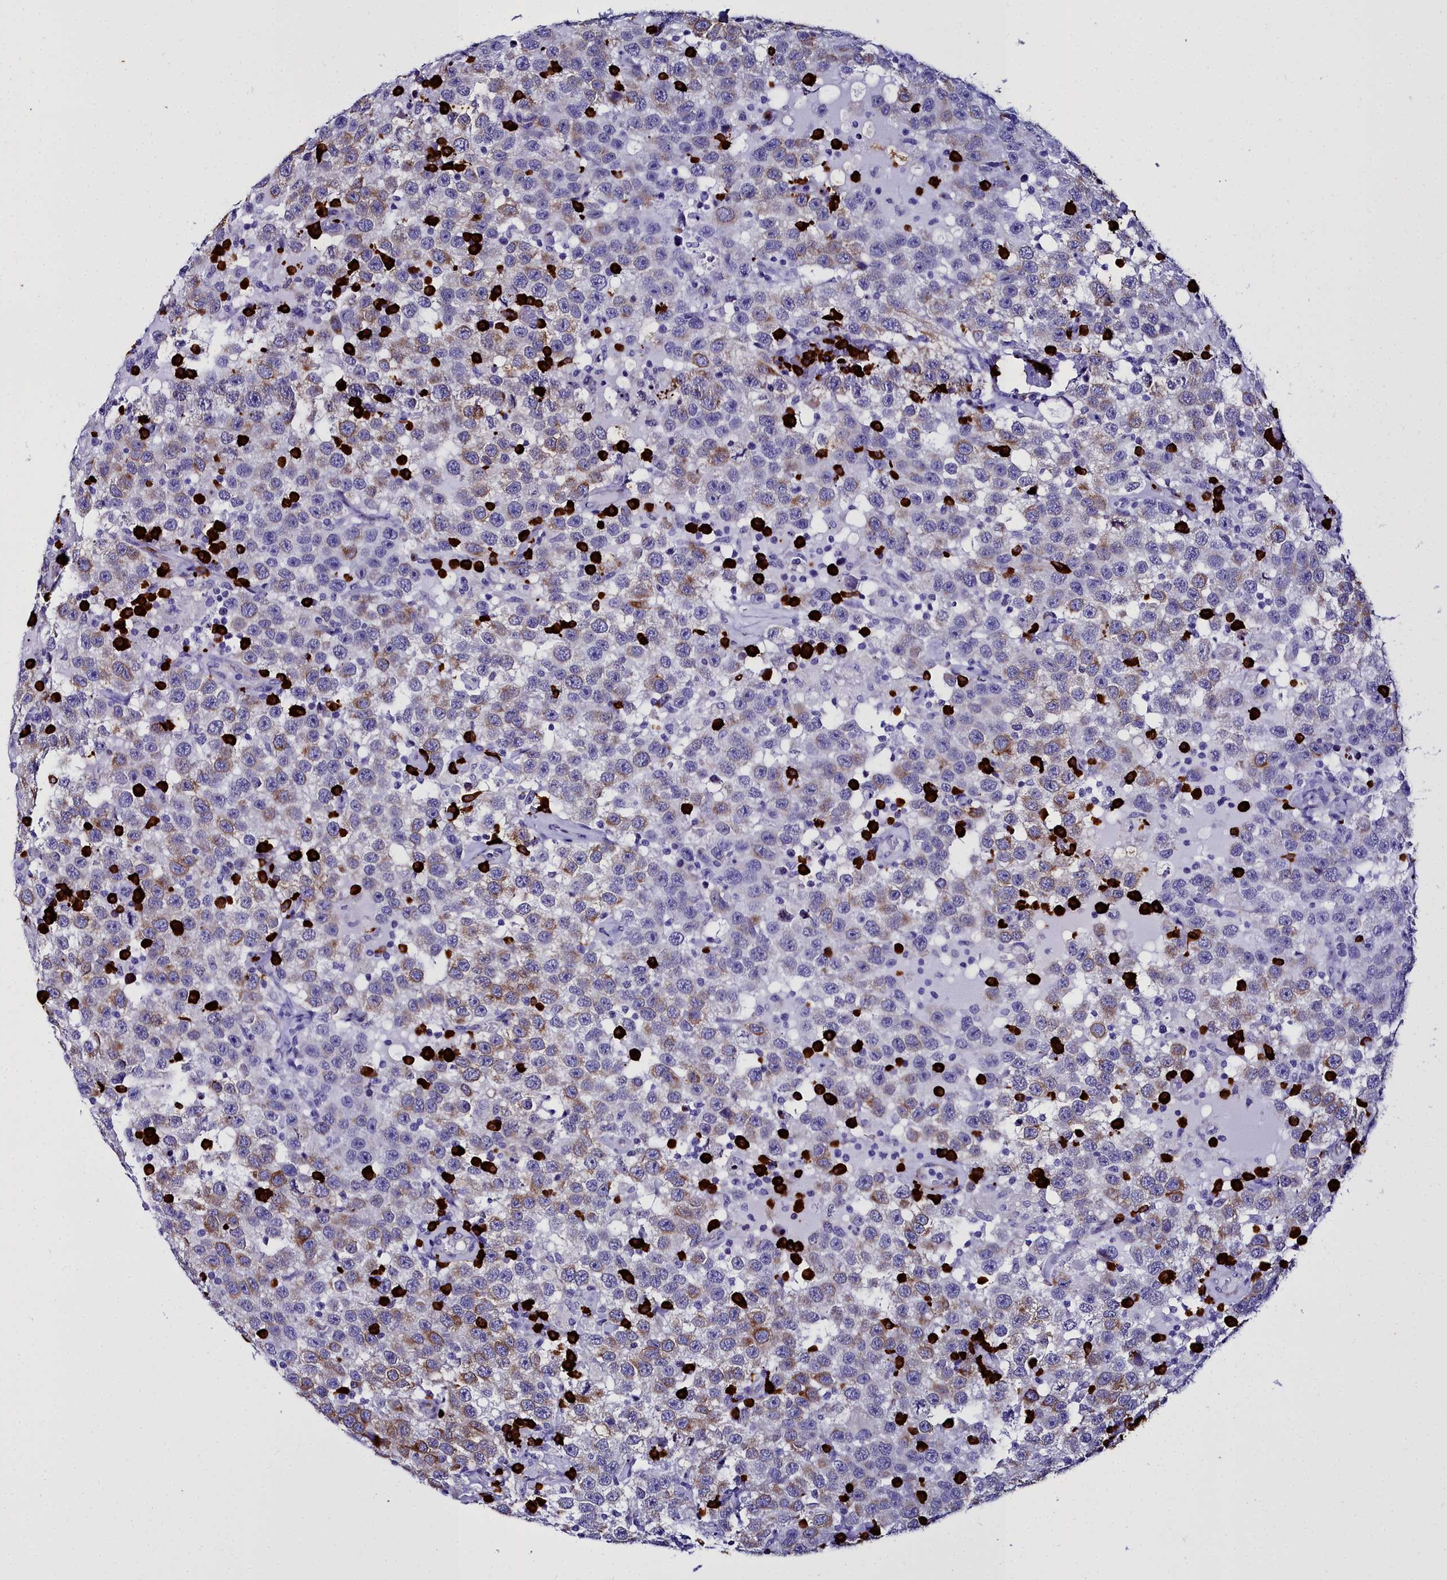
{"staining": {"intensity": "moderate", "quantity": "25%-75%", "location": "cytoplasmic/membranous"}, "tissue": "testis cancer", "cell_type": "Tumor cells", "image_type": "cancer", "snomed": [{"axis": "morphology", "description": "Seminoma, NOS"}, {"axis": "topography", "description": "Testis"}], "caption": "High-magnification brightfield microscopy of testis cancer stained with DAB (brown) and counterstained with hematoxylin (blue). tumor cells exhibit moderate cytoplasmic/membranous expression is appreciated in about25%-75% of cells.", "gene": "TXNDC5", "patient": {"sex": "male", "age": 41}}